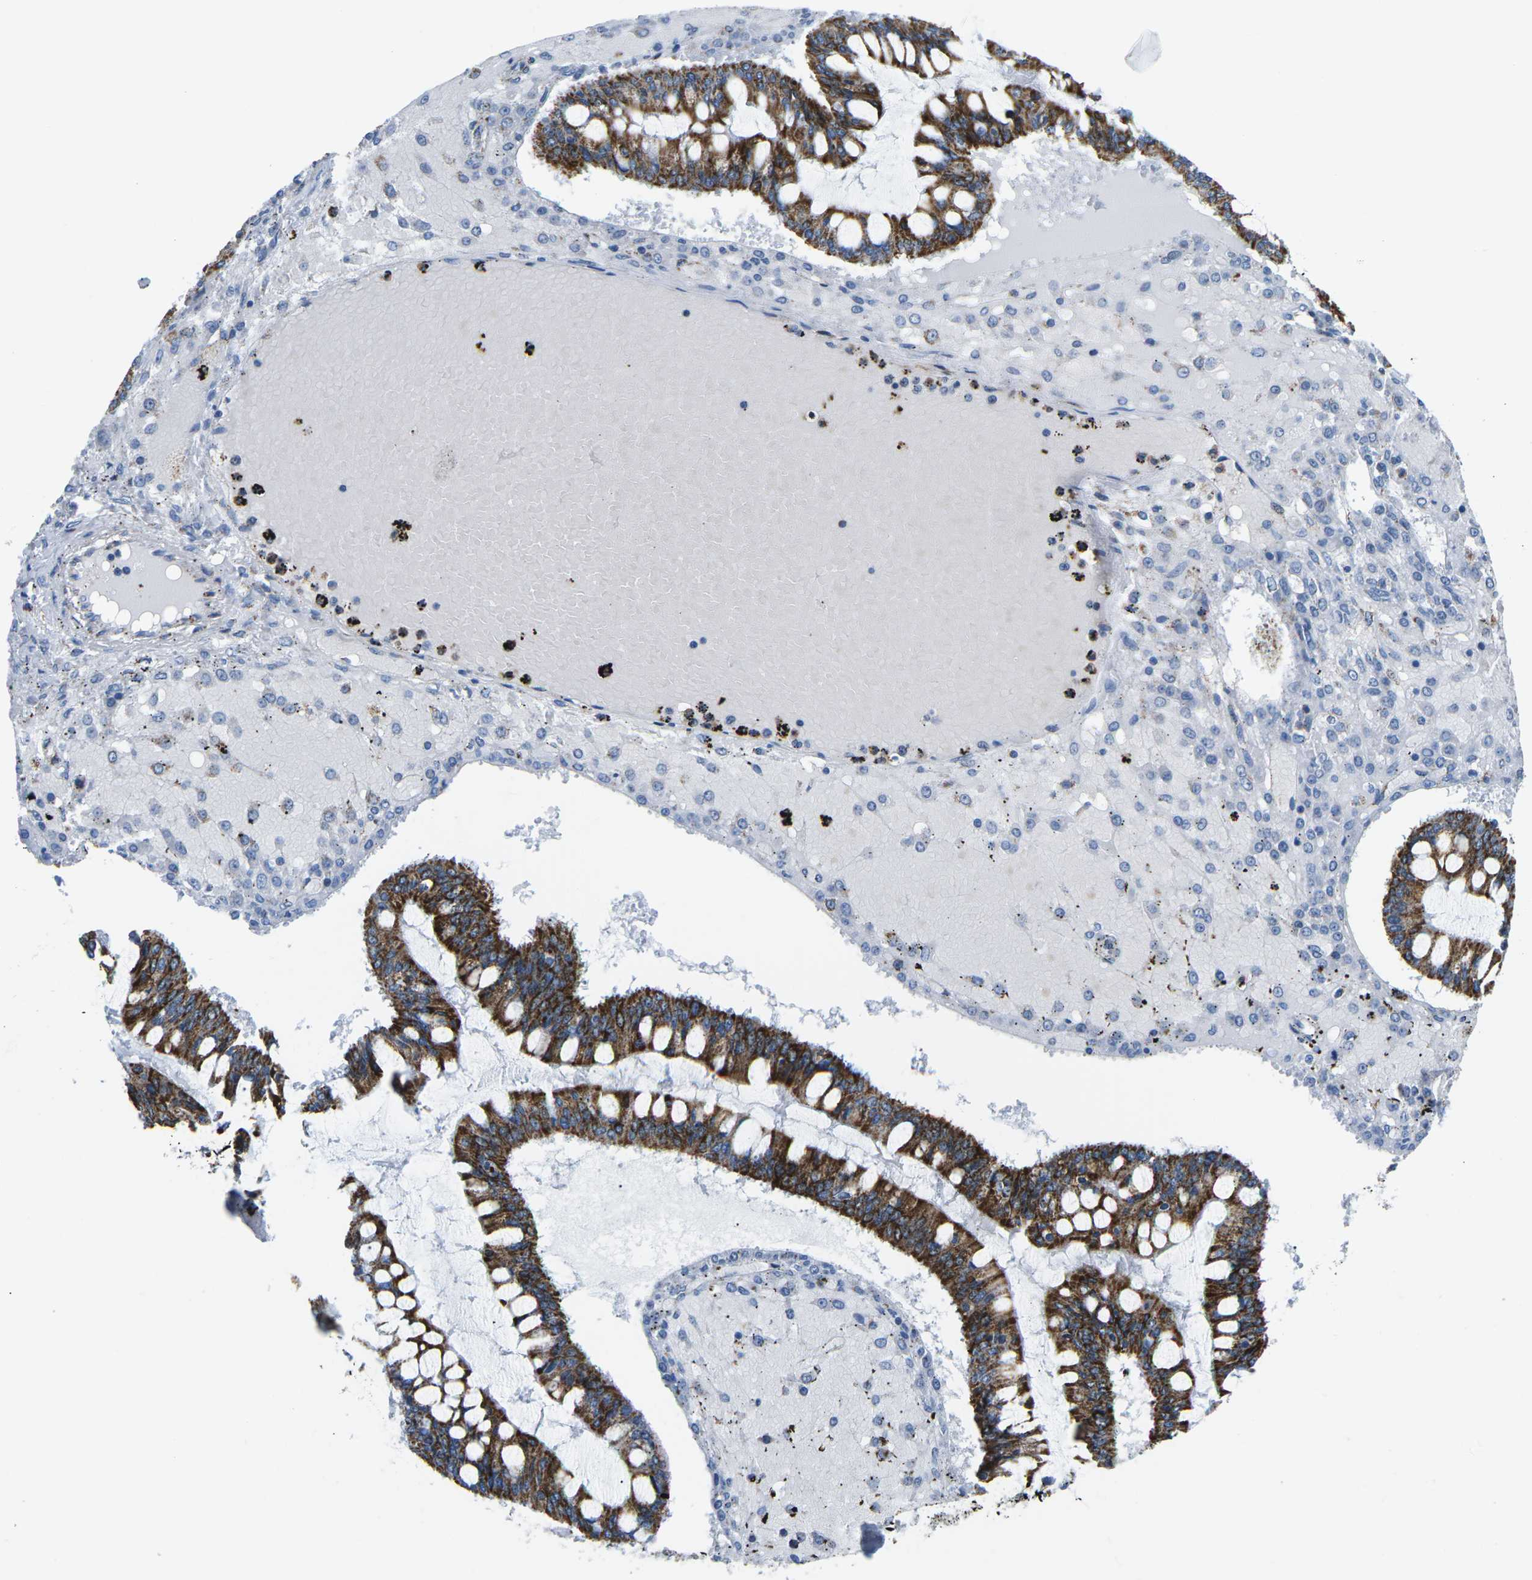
{"staining": {"intensity": "strong", "quantity": ">75%", "location": "cytoplasmic/membranous"}, "tissue": "ovarian cancer", "cell_type": "Tumor cells", "image_type": "cancer", "snomed": [{"axis": "morphology", "description": "Cystadenocarcinoma, mucinous, NOS"}, {"axis": "topography", "description": "Ovary"}], "caption": "Ovarian cancer tissue reveals strong cytoplasmic/membranous expression in approximately >75% of tumor cells, visualized by immunohistochemistry. (DAB (3,3'-diaminobenzidine) IHC with brightfield microscopy, high magnification).", "gene": "COX6C", "patient": {"sex": "female", "age": 73}}